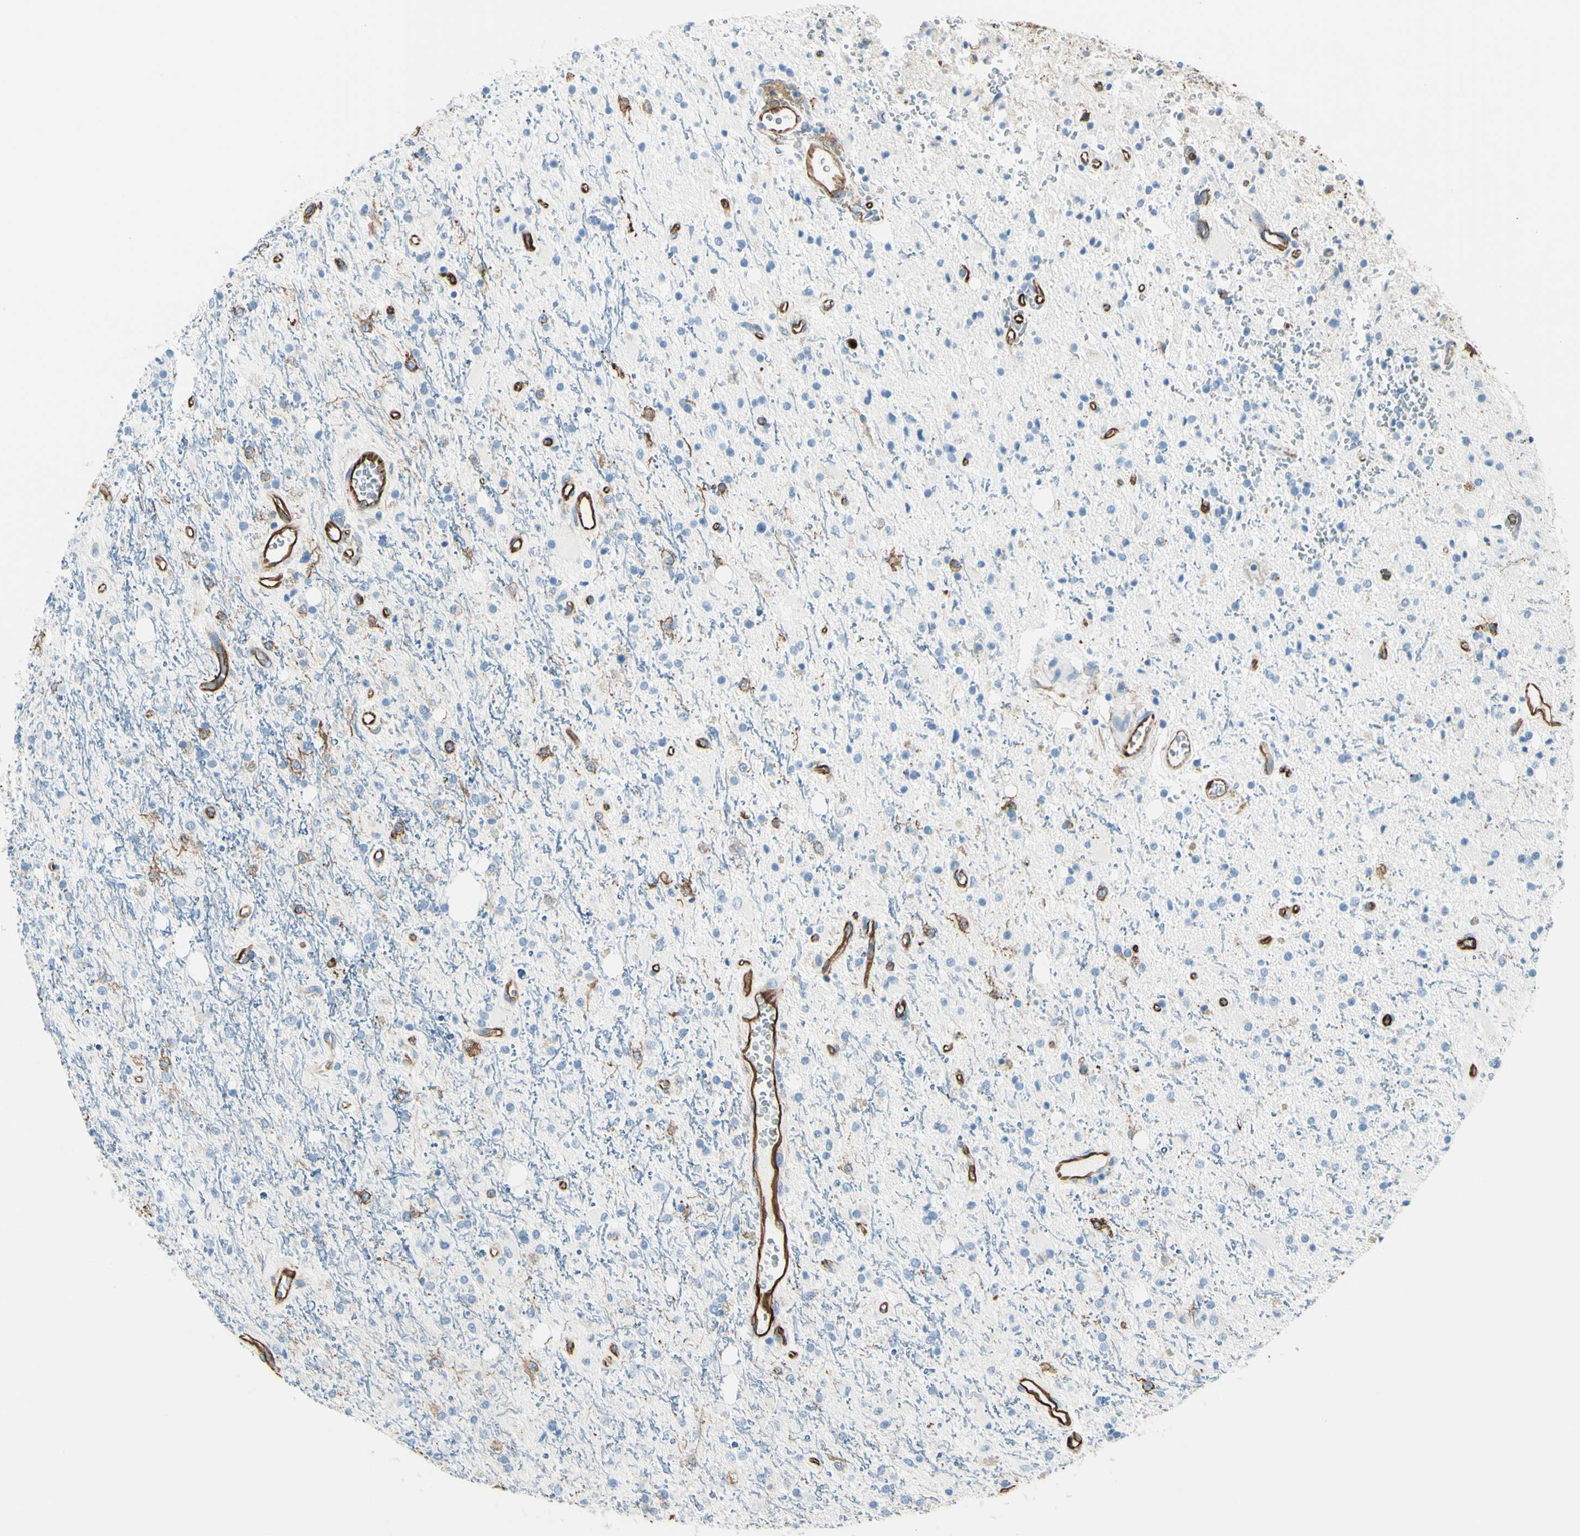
{"staining": {"intensity": "moderate", "quantity": "<25%", "location": "cytoplasmic/membranous"}, "tissue": "glioma", "cell_type": "Tumor cells", "image_type": "cancer", "snomed": [{"axis": "morphology", "description": "Glioma, malignant, High grade"}, {"axis": "topography", "description": "Brain"}], "caption": "Brown immunohistochemical staining in high-grade glioma (malignant) reveals moderate cytoplasmic/membranous expression in about <25% of tumor cells.", "gene": "PTH2R", "patient": {"sex": "male", "age": 47}}